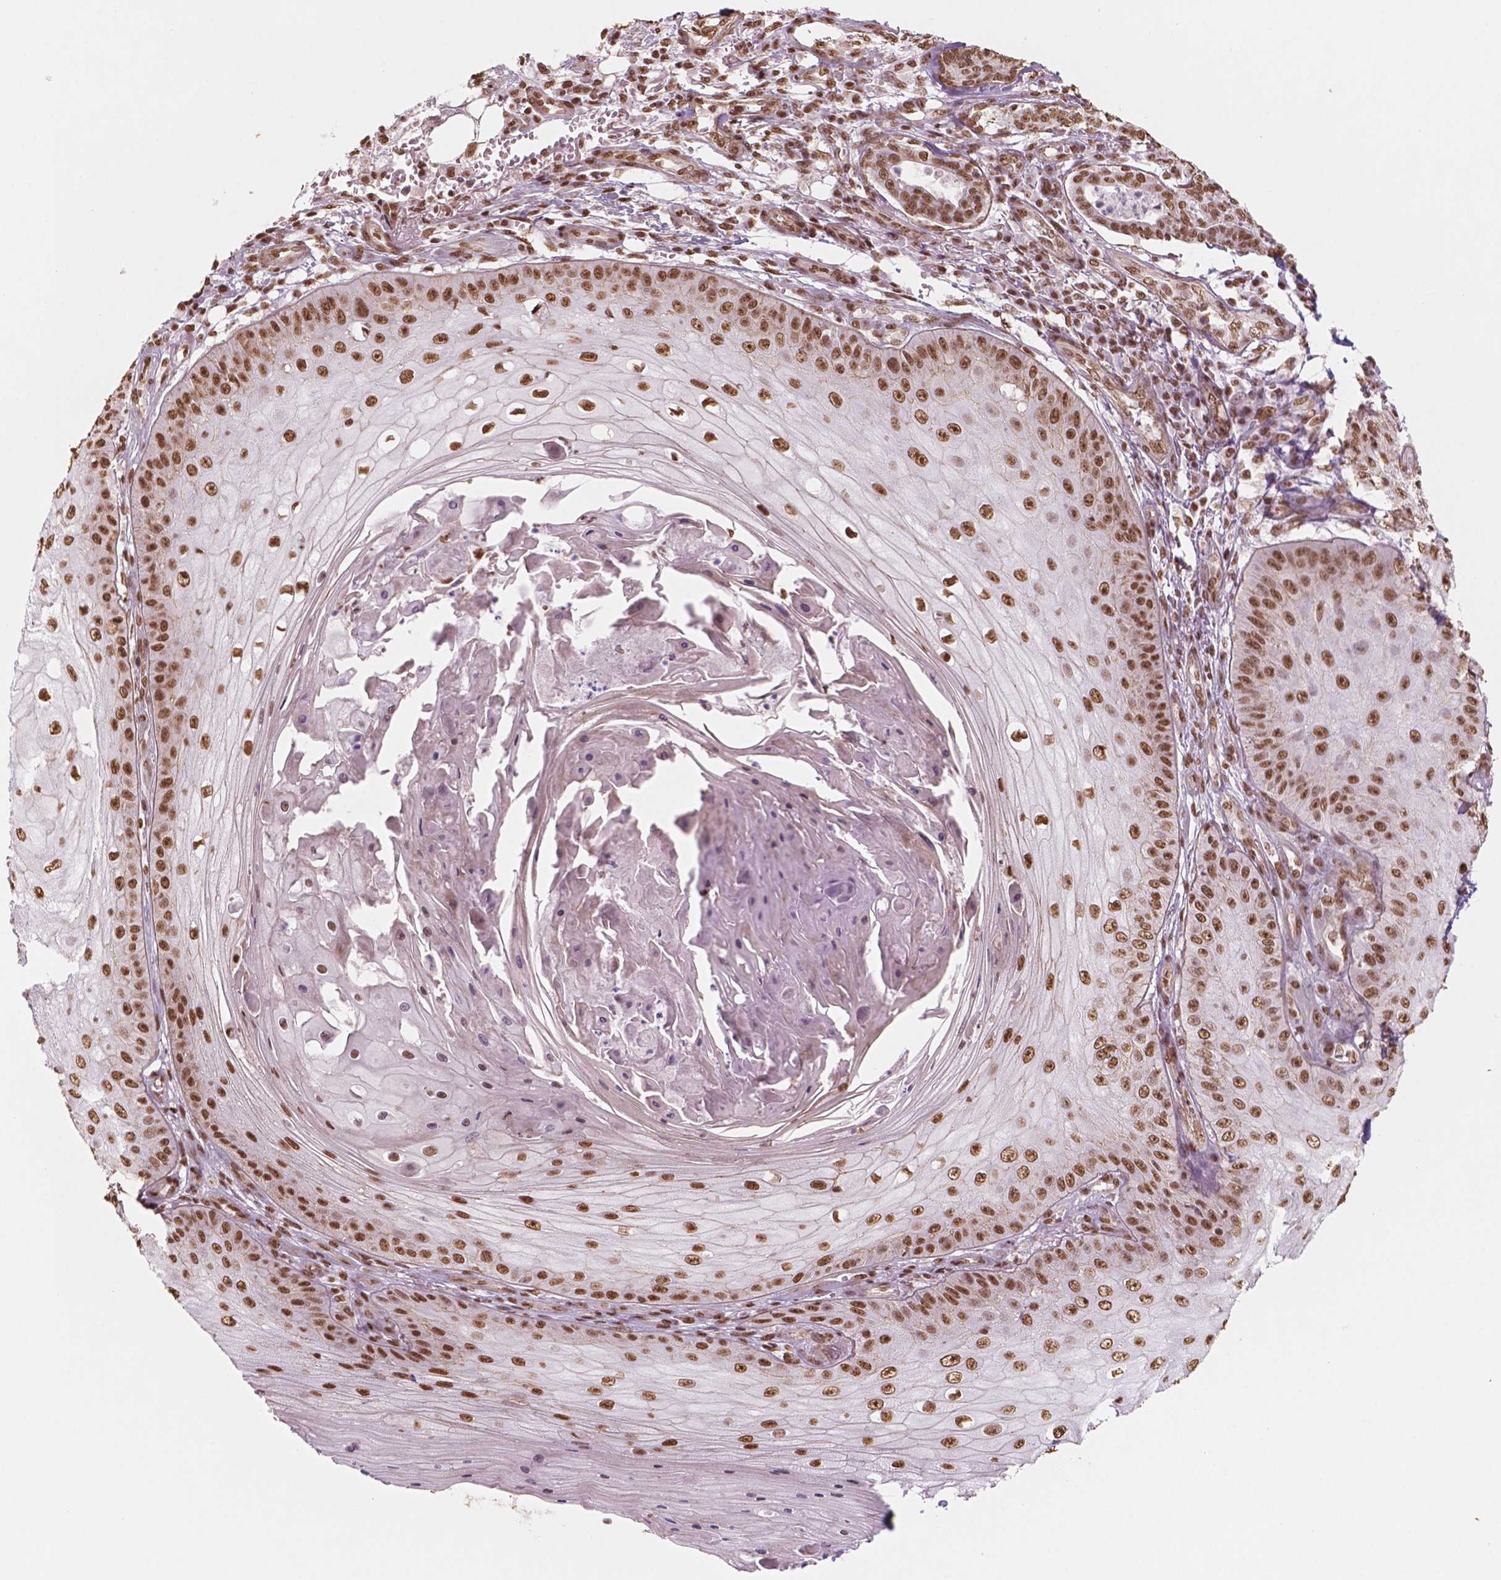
{"staining": {"intensity": "moderate", "quantity": ">75%", "location": "nuclear"}, "tissue": "skin cancer", "cell_type": "Tumor cells", "image_type": "cancer", "snomed": [{"axis": "morphology", "description": "Squamous cell carcinoma, NOS"}, {"axis": "topography", "description": "Skin"}], "caption": "Immunohistochemistry of skin squamous cell carcinoma demonstrates medium levels of moderate nuclear expression in about >75% of tumor cells. (IHC, brightfield microscopy, high magnification).", "gene": "GTF3C5", "patient": {"sex": "male", "age": 70}}